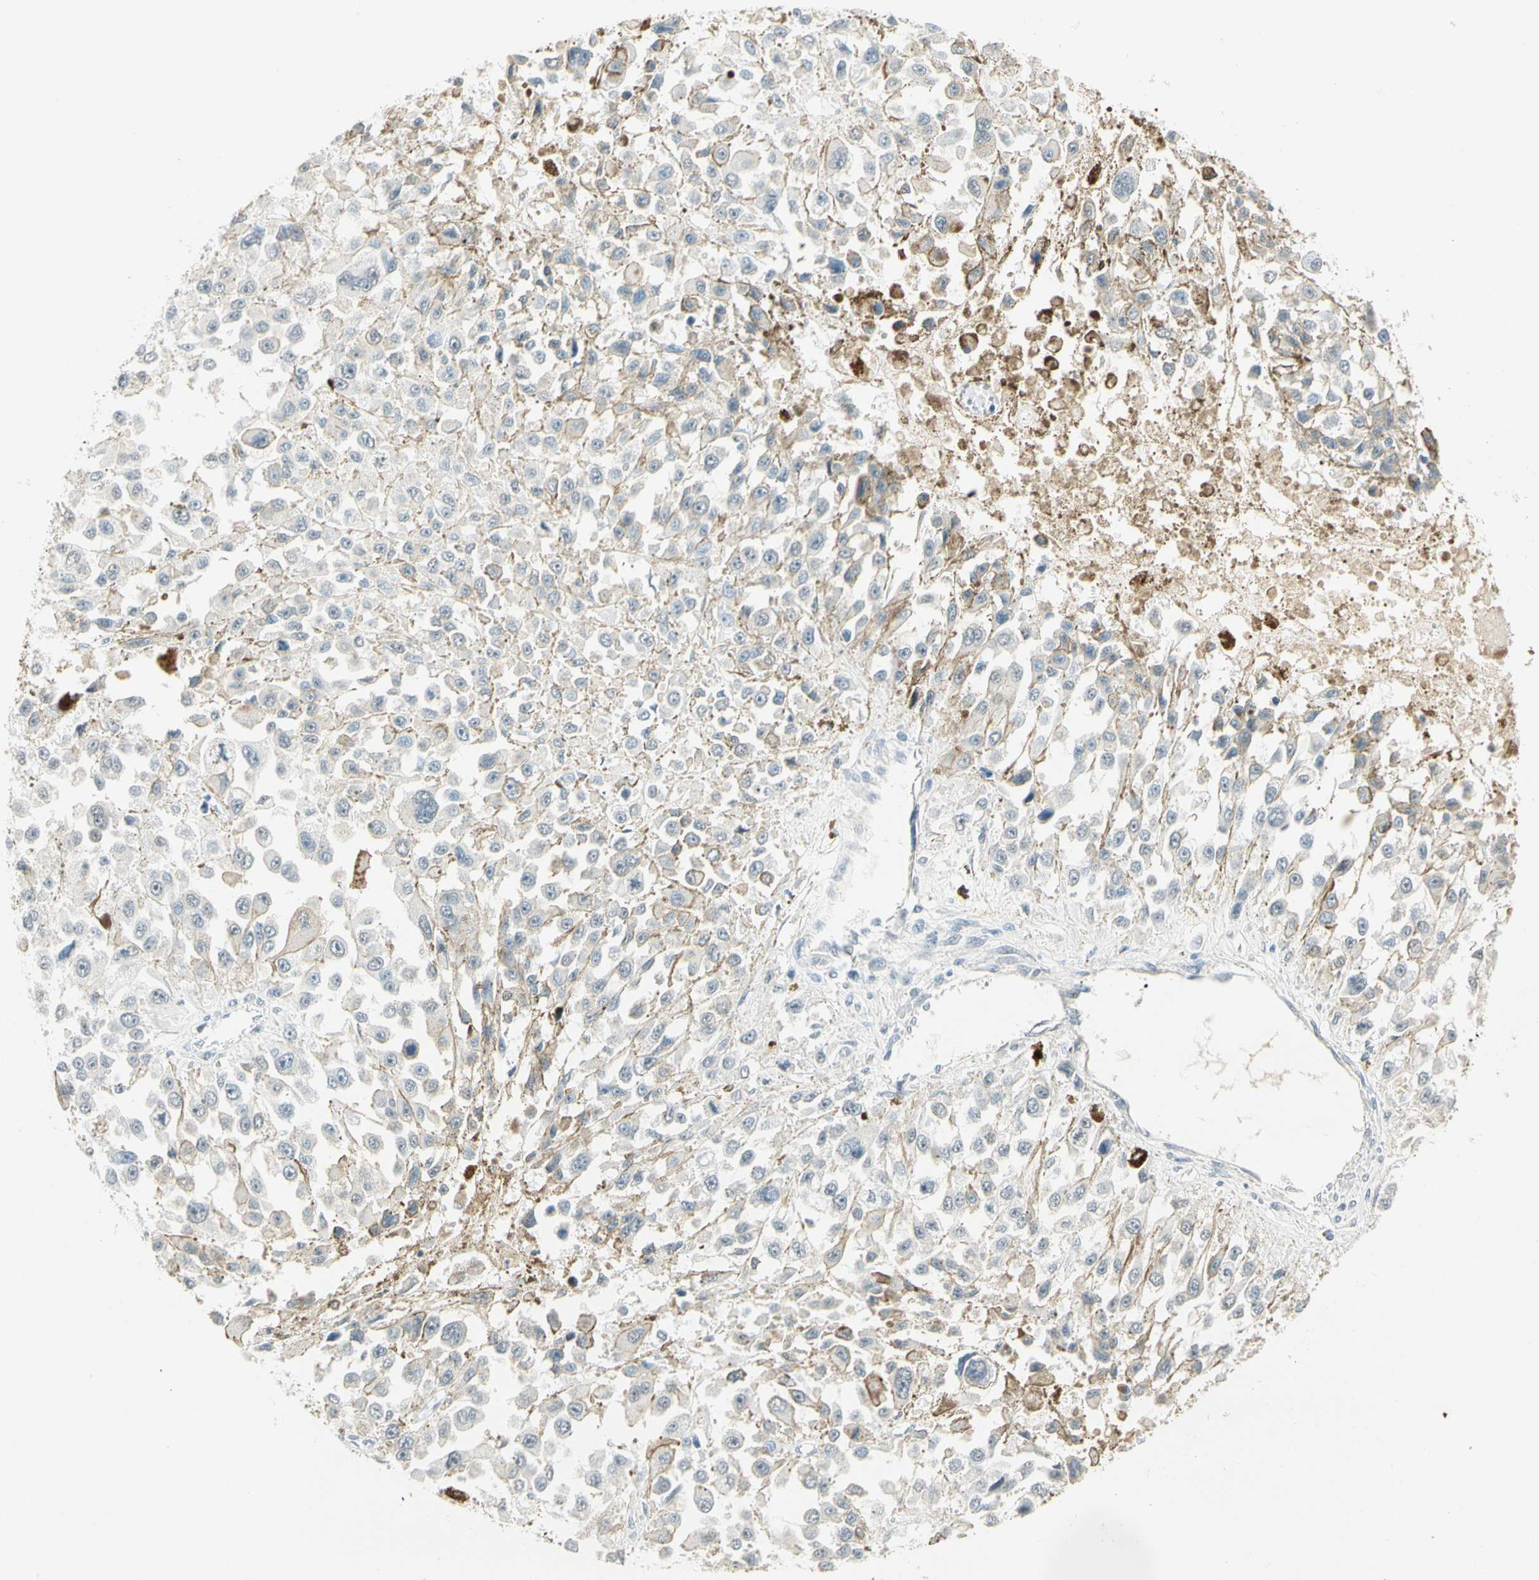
{"staining": {"intensity": "weak", "quantity": "<25%", "location": "nuclear"}, "tissue": "melanoma", "cell_type": "Tumor cells", "image_type": "cancer", "snomed": [{"axis": "morphology", "description": "Malignant melanoma, Metastatic site"}, {"axis": "topography", "description": "Lymph node"}], "caption": "Tumor cells show no significant positivity in melanoma.", "gene": "SMAD3", "patient": {"sex": "male", "age": 59}}